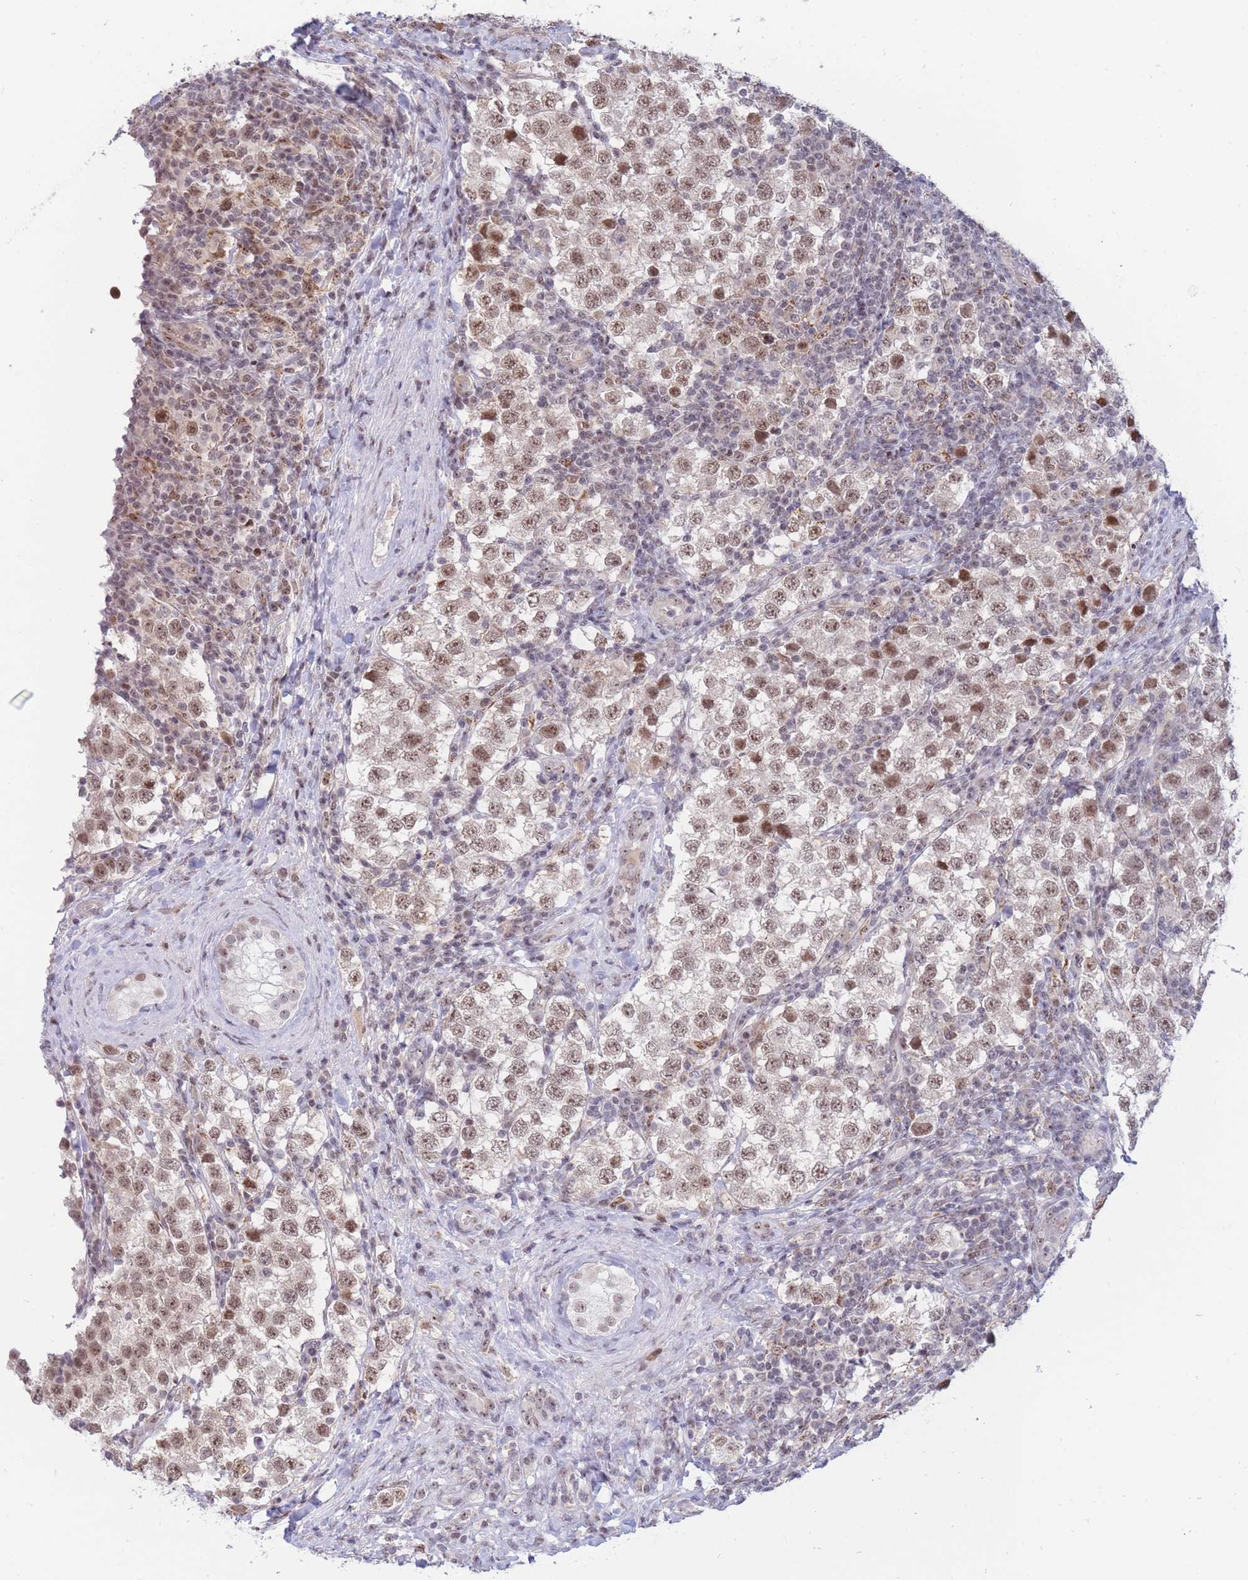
{"staining": {"intensity": "moderate", "quantity": ">75%", "location": "nuclear"}, "tissue": "testis cancer", "cell_type": "Tumor cells", "image_type": "cancer", "snomed": [{"axis": "morphology", "description": "Seminoma, NOS"}, {"axis": "topography", "description": "Testis"}], "caption": "A histopathology image of testis cancer stained for a protein exhibits moderate nuclear brown staining in tumor cells. (Stains: DAB in brown, nuclei in blue, Microscopy: brightfield microscopy at high magnification).", "gene": "TARBP2", "patient": {"sex": "male", "age": 34}}